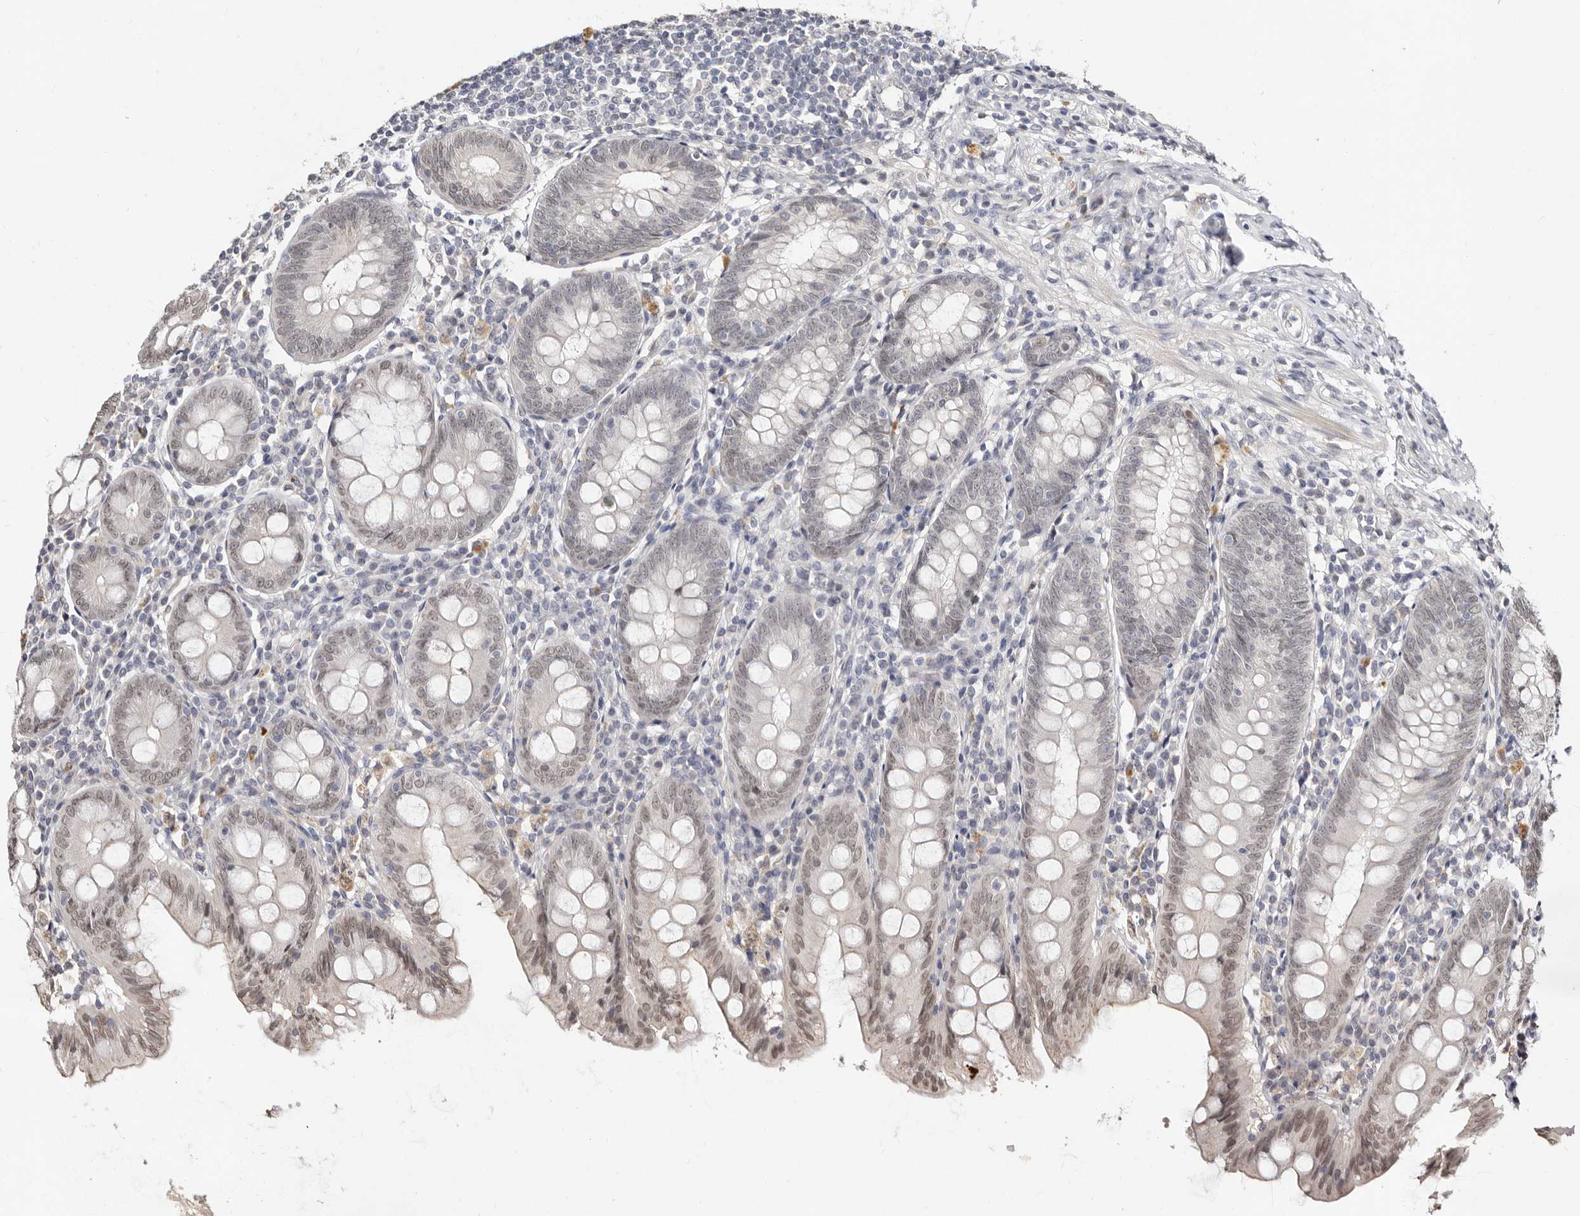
{"staining": {"intensity": "moderate", "quantity": "<25%", "location": "nuclear"}, "tissue": "appendix", "cell_type": "Glandular cells", "image_type": "normal", "snomed": [{"axis": "morphology", "description": "Normal tissue, NOS"}, {"axis": "topography", "description": "Appendix"}], "caption": "IHC of benign human appendix demonstrates low levels of moderate nuclear positivity in about <25% of glandular cells. The protein of interest is stained brown, and the nuclei are stained in blue (DAB (3,3'-diaminobenzidine) IHC with brightfield microscopy, high magnification).", "gene": "LCORL", "patient": {"sex": "female", "age": 54}}